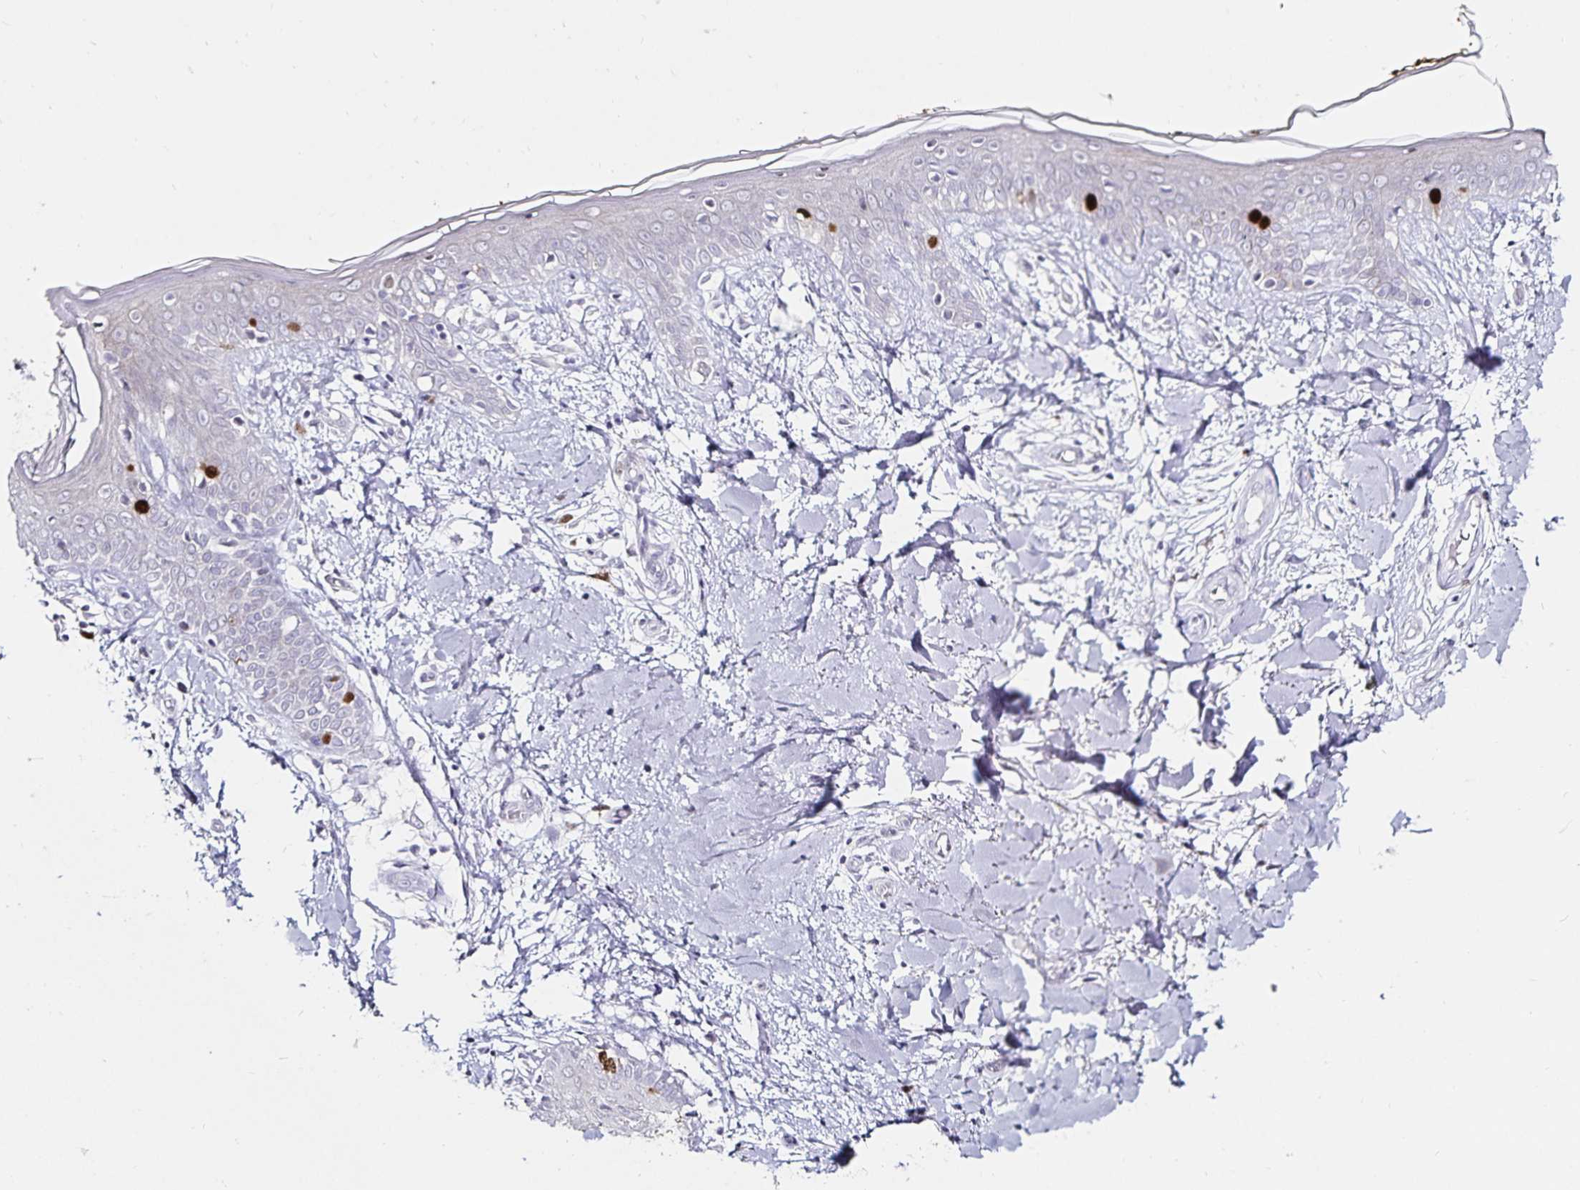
{"staining": {"intensity": "negative", "quantity": "none", "location": "none"}, "tissue": "skin", "cell_type": "Fibroblasts", "image_type": "normal", "snomed": [{"axis": "morphology", "description": "Normal tissue, NOS"}, {"axis": "topography", "description": "Skin"}], "caption": "This is an IHC image of unremarkable human skin. There is no positivity in fibroblasts.", "gene": "ANLN", "patient": {"sex": "female", "age": 34}}